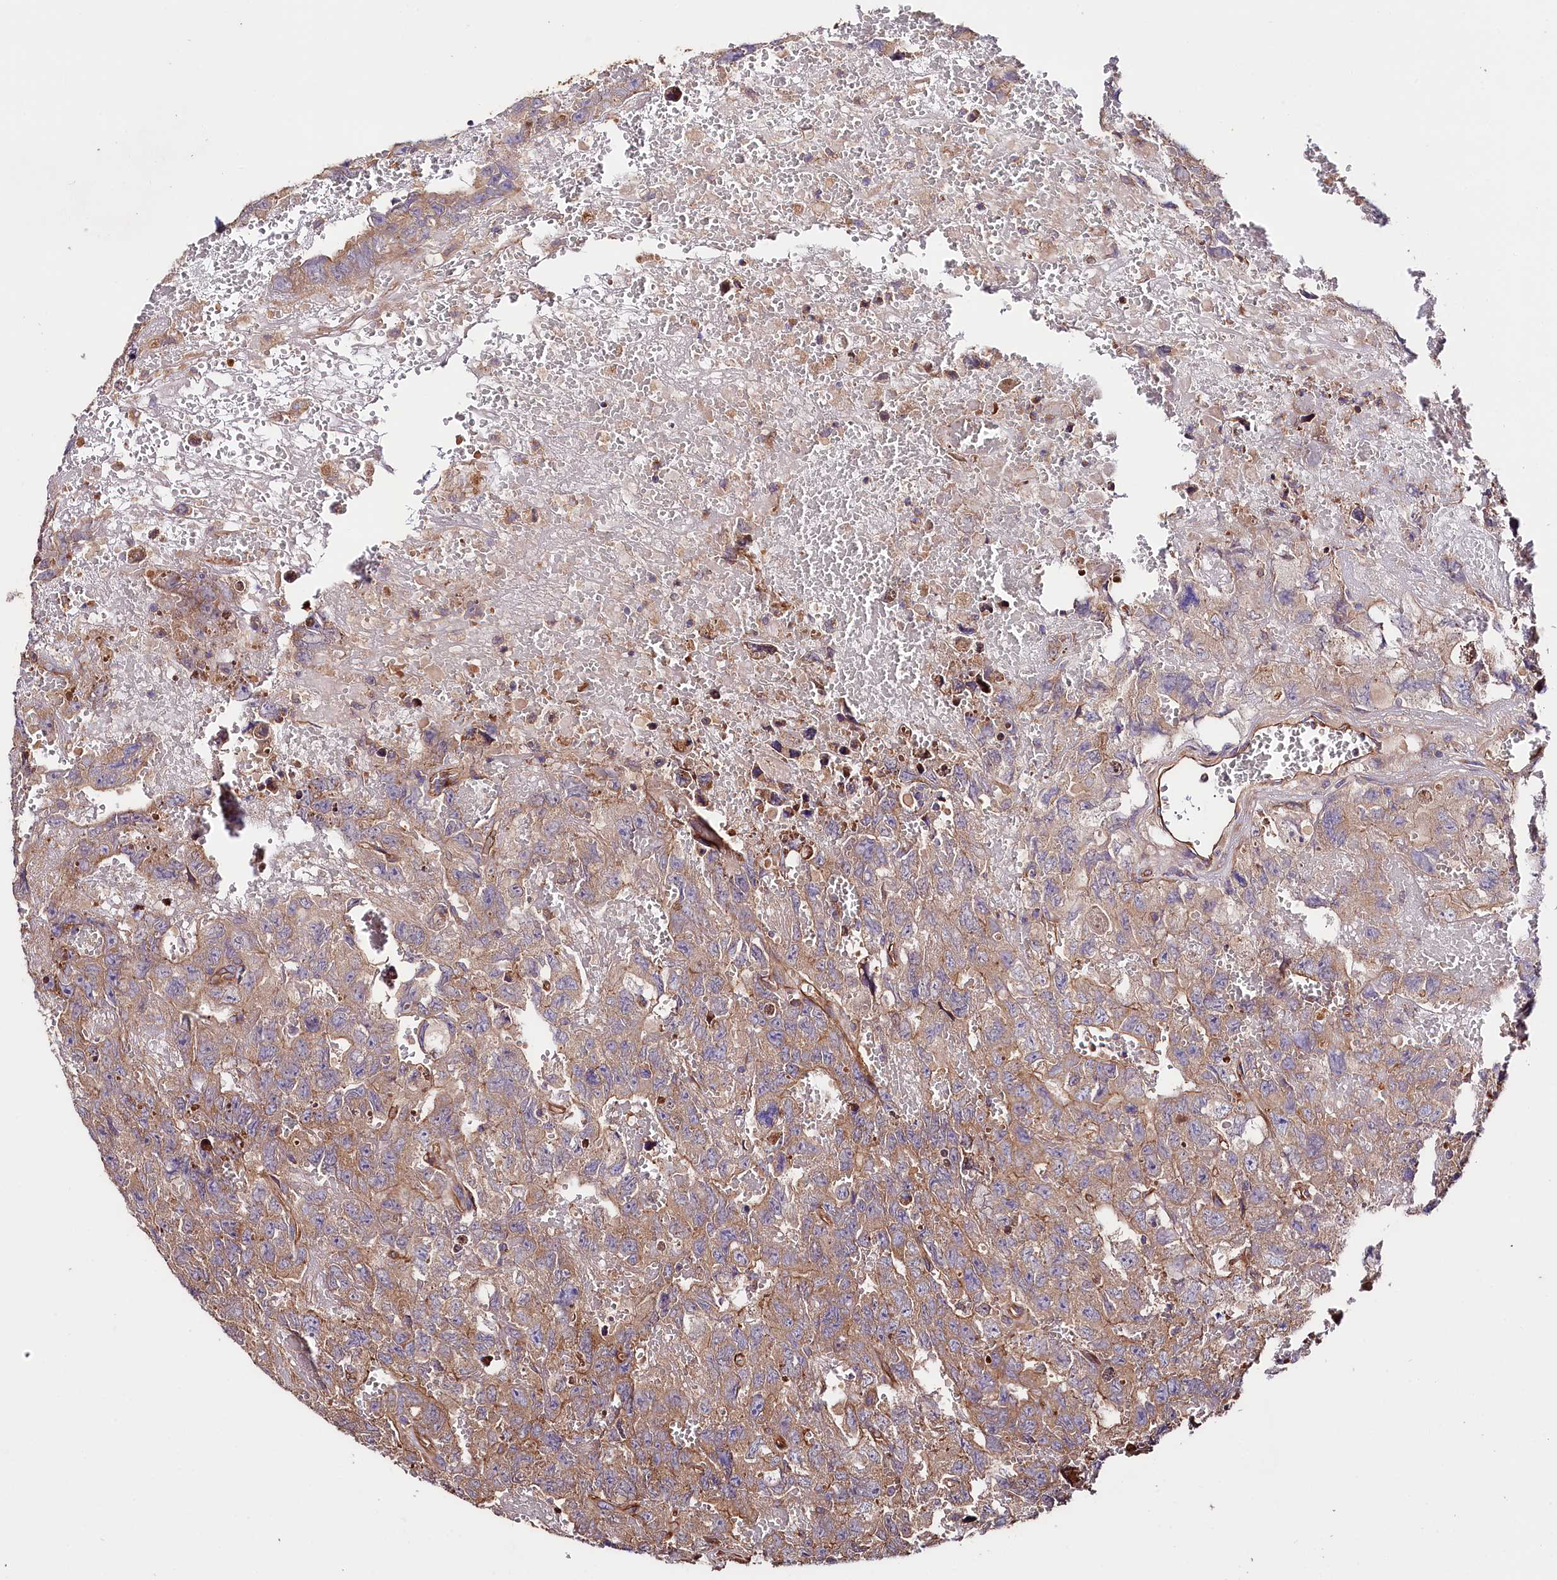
{"staining": {"intensity": "moderate", "quantity": ">75%", "location": "cytoplasmic/membranous"}, "tissue": "testis cancer", "cell_type": "Tumor cells", "image_type": "cancer", "snomed": [{"axis": "morphology", "description": "Carcinoma, Embryonal, NOS"}, {"axis": "topography", "description": "Testis"}], "caption": "Testis embryonal carcinoma stained for a protein exhibits moderate cytoplasmic/membranous positivity in tumor cells. (Stains: DAB (3,3'-diaminobenzidine) in brown, nuclei in blue, Microscopy: brightfield microscopy at high magnification).", "gene": "CEP295", "patient": {"sex": "male", "age": 45}}